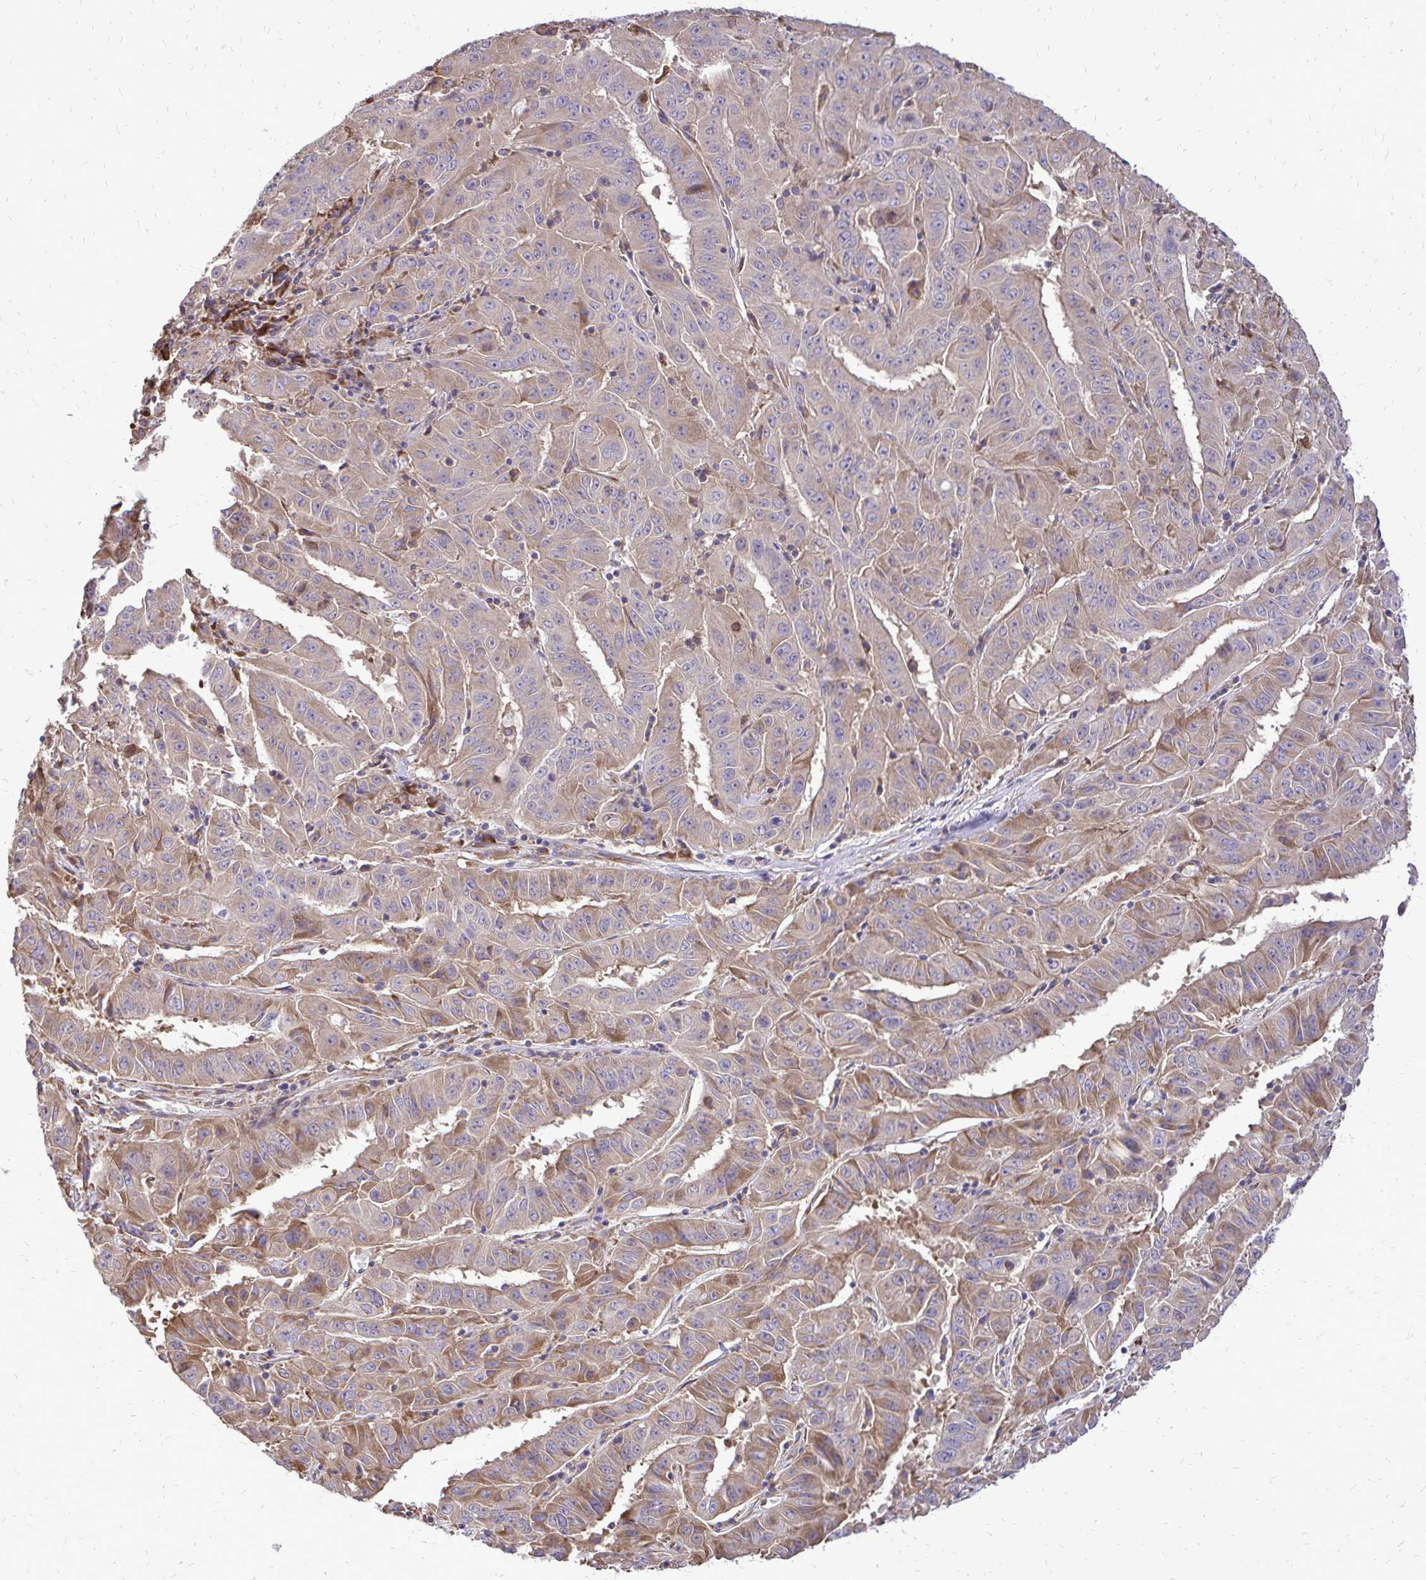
{"staining": {"intensity": "weak", "quantity": "25%-75%", "location": "cytoplasmic/membranous"}, "tissue": "pancreatic cancer", "cell_type": "Tumor cells", "image_type": "cancer", "snomed": [{"axis": "morphology", "description": "Adenocarcinoma, NOS"}, {"axis": "topography", "description": "Pancreas"}], "caption": "Immunohistochemistry (DAB) staining of pancreatic cancer (adenocarcinoma) displays weak cytoplasmic/membranous protein expression in about 25%-75% of tumor cells.", "gene": "RPS3", "patient": {"sex": "male", "age": 63}}